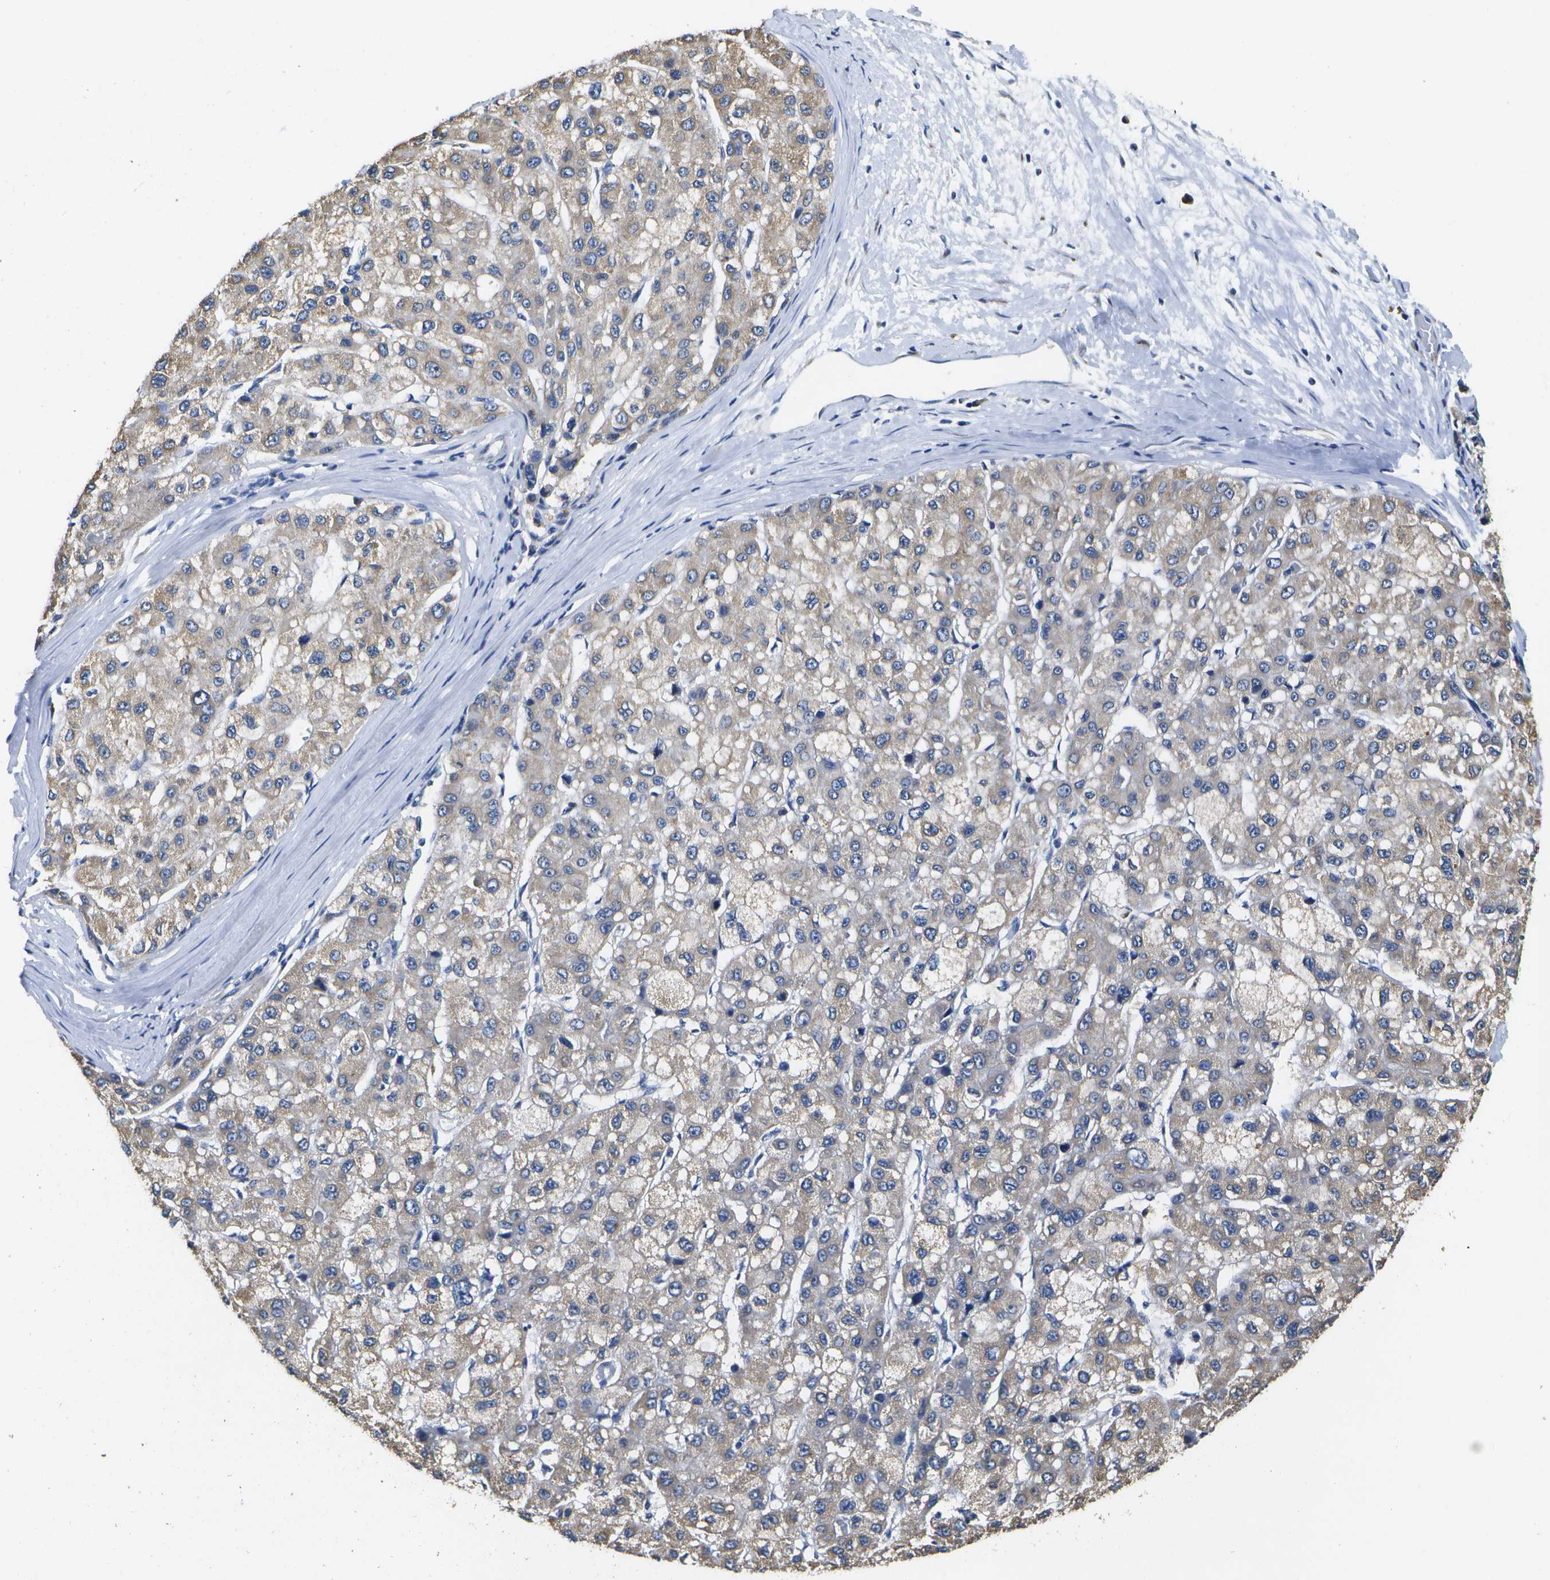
{"staining": {"intensity": "weak", "quantity": ">75%", "location": "cytoplasmic/membranous"}, "tissue": "liver cancer", "cell_type": "Tumor cells", "image_type": "cancer", "snomed": [{"axis": "morphology", "description": "Carcinoma, Hepatocellular, NOS"}, {"axis": "topography", "description": "Liver"}], "caption": "This histopathology image shows liver cancer (hepatocellular carcinoma) stained with immunohistochemistry (IHC) to label a protein in brown. The cytoplasmic/membranous of tumor cells show weak positivity for the protein. Nuclei are counter-stained blue.", "gene": "DSE", "patient": {"sex": "male", "age": 80}}